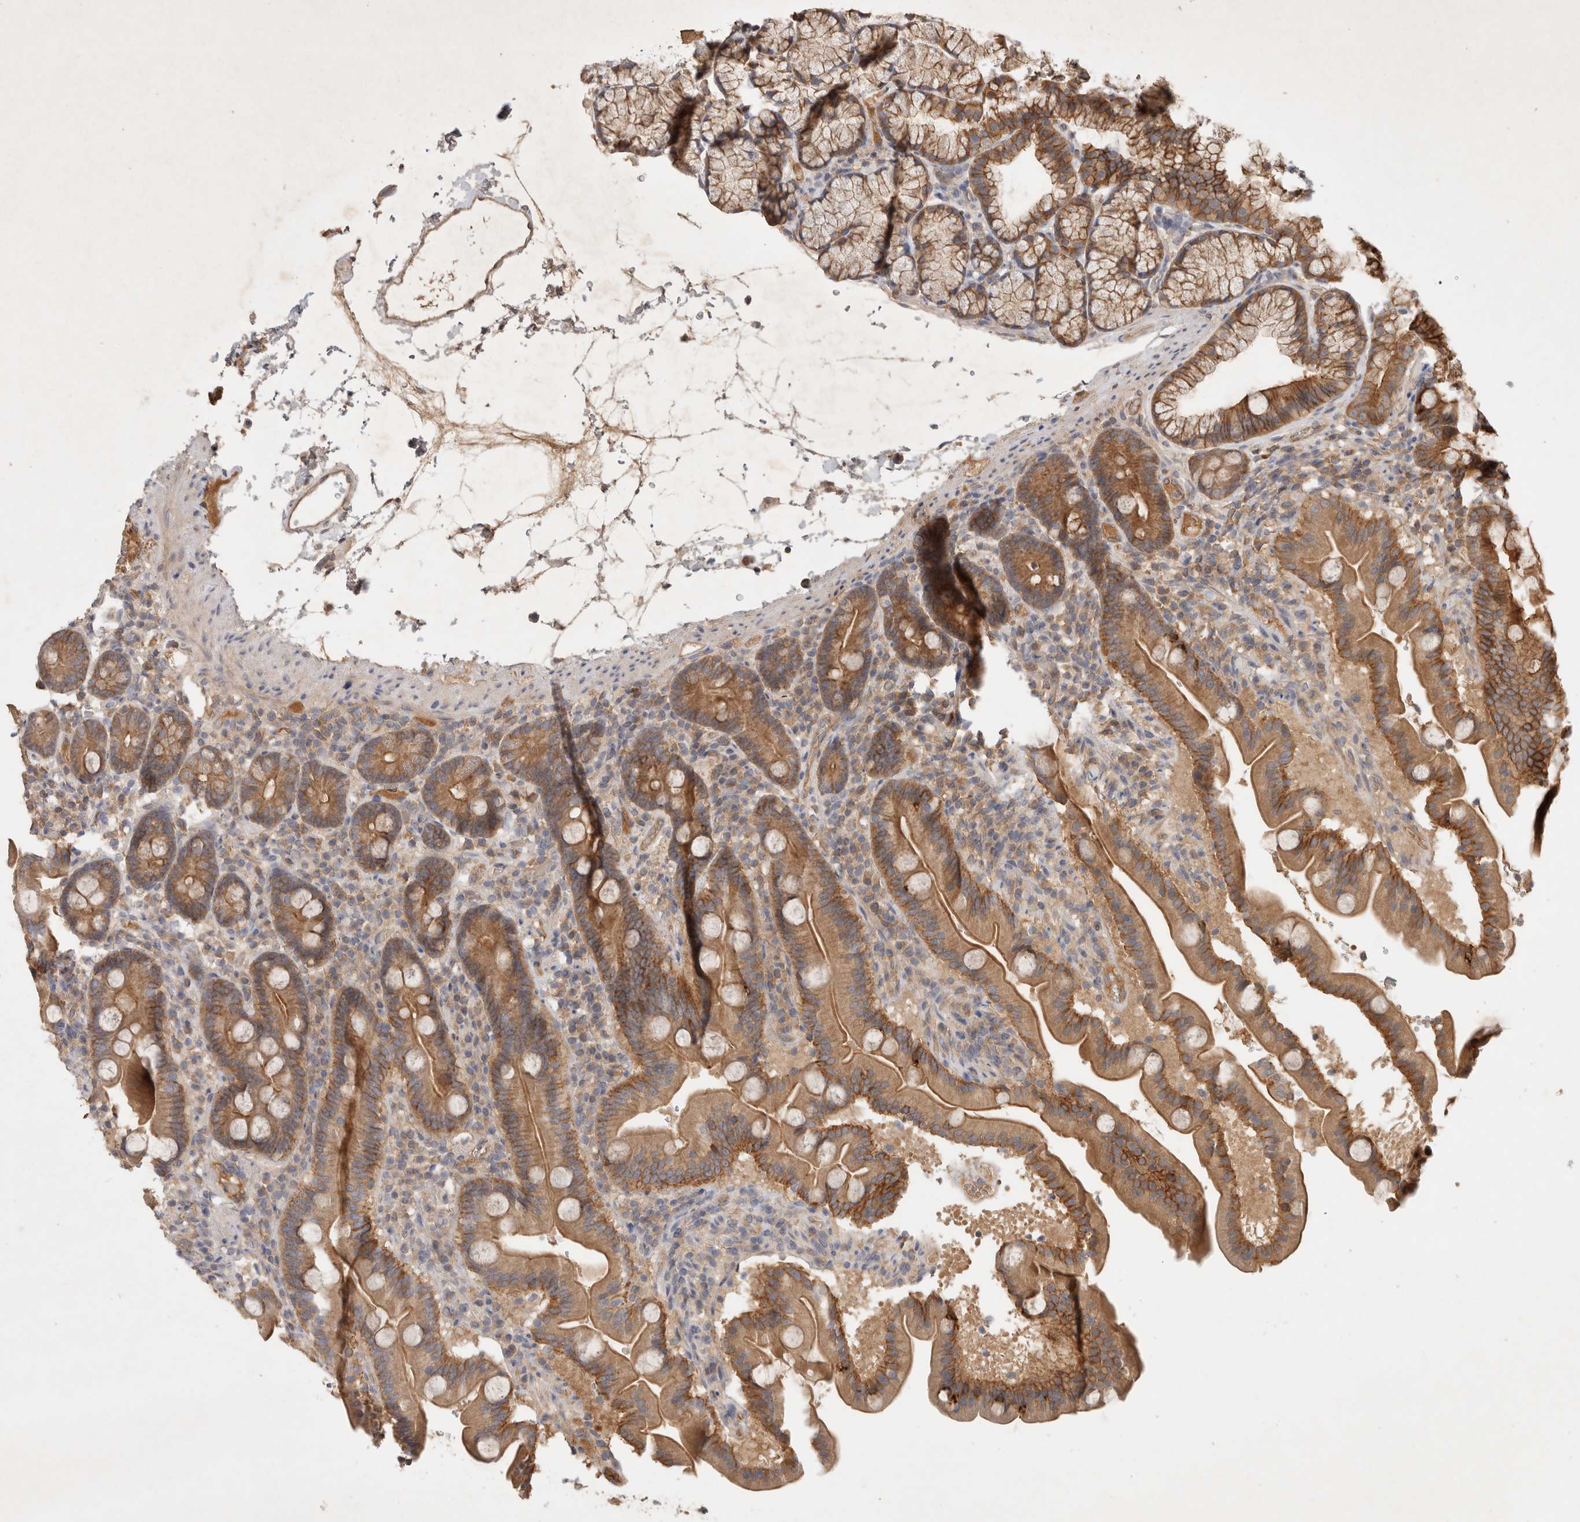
{"staining": {"intensity": "moderate", "quantity": ">75%", "location": "cytoplasmic/membranous"}, "tissue": "duodenum", "cell_type": "Glandular cells", "image_type": "normal", "snomed": [{"axis": "morphology", "description": "Normal tissue, NOS"}, {"axis": "topography", "description": "Duodenum"}], "caption": "An immunohistochemistry image of normal tissue is shown. Protein staining in brown labels moderate cytoplasmic/membranous positivity in duodenum within glandular cells.", "gene": "YES1", "patient": {"sex": "male", "age": 54}}